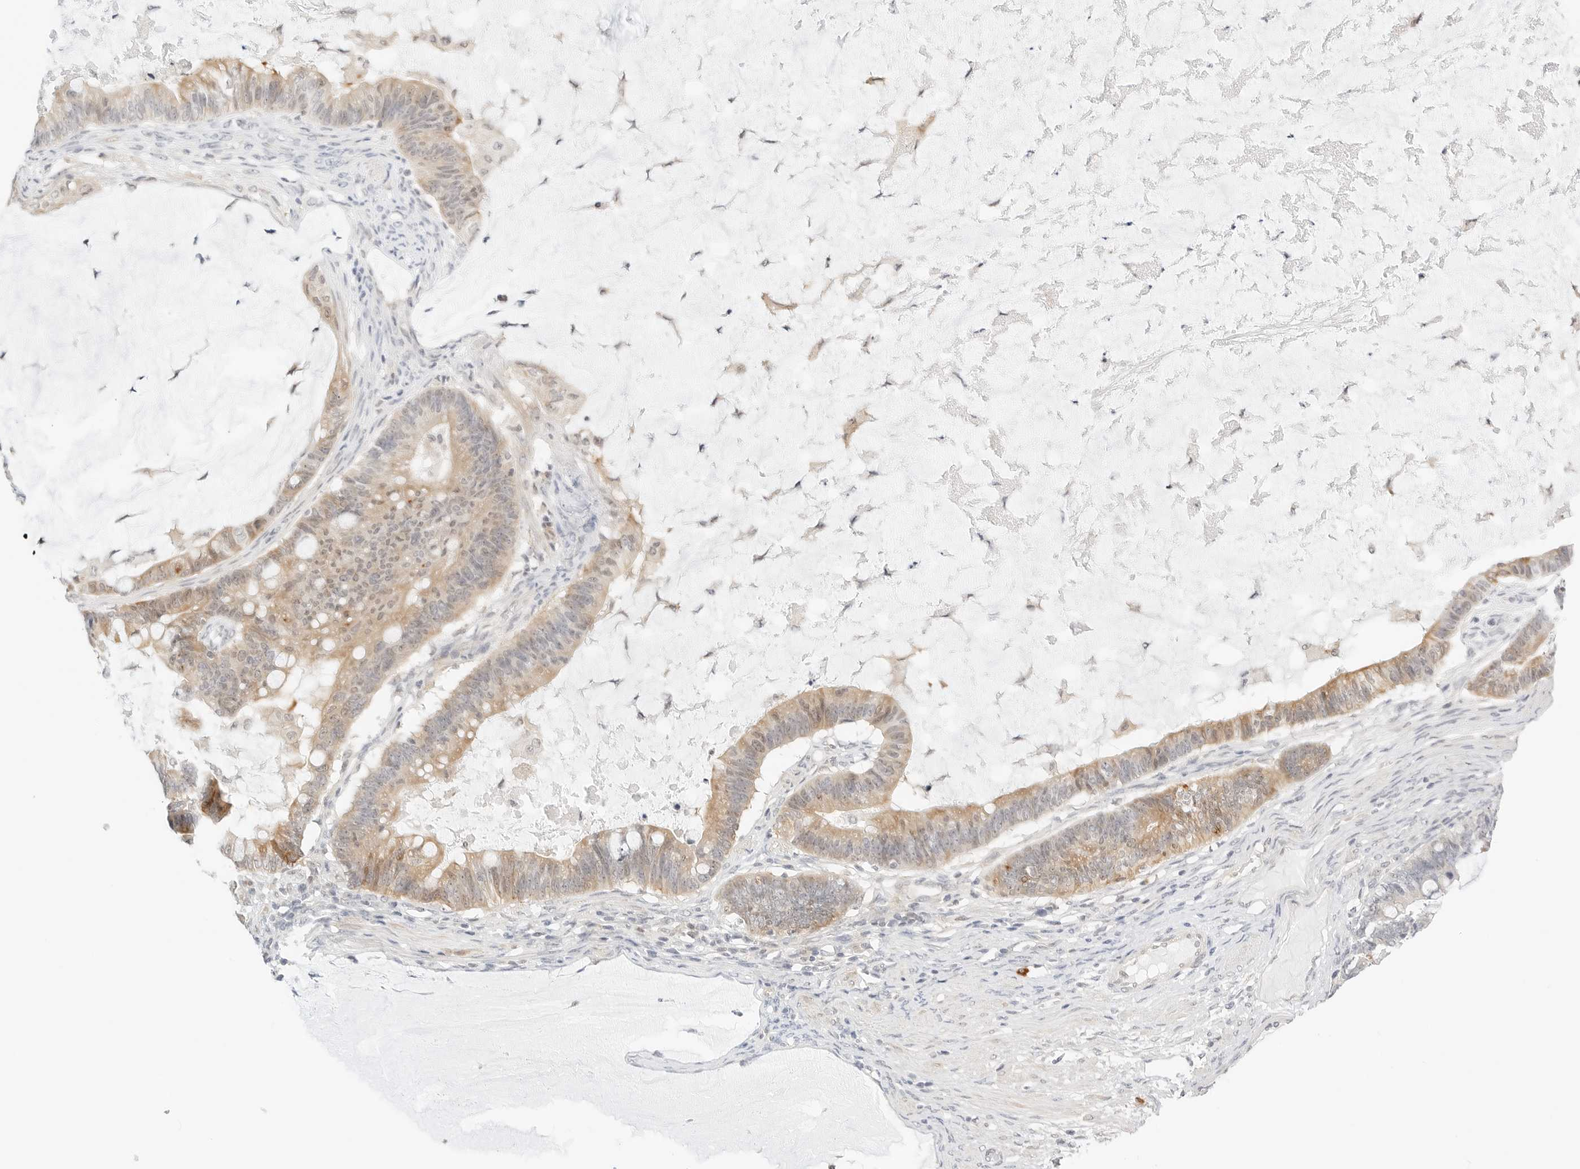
{"staining": {"intensity": "moderate", "quantity": ">75%", "location": "cytoplasmic/membranous"}, "tissue": "ovarian cancer", "cell_type": "Tumor cells", "image_type": "cancer", "snomed": [{"axis": "morphology", "description": "Cystadenocarcinoma, mucinous, NOS"}, {"axis": "topography", "description": "Ovary"}], "caption": "Brown immunohistochemical staining in ovarian cancer exhibits moderate cytoplasmic/membranous staining in about >75% of tumor cells. The staining is performed using DAB (3,3'-diaminobenzidine) brown chromogen to label protein expression. The nuclei are counter-stained blue using hematoxylin.", "gene": "TEKT2", "patient": {"sex": "female", "age": 61}}